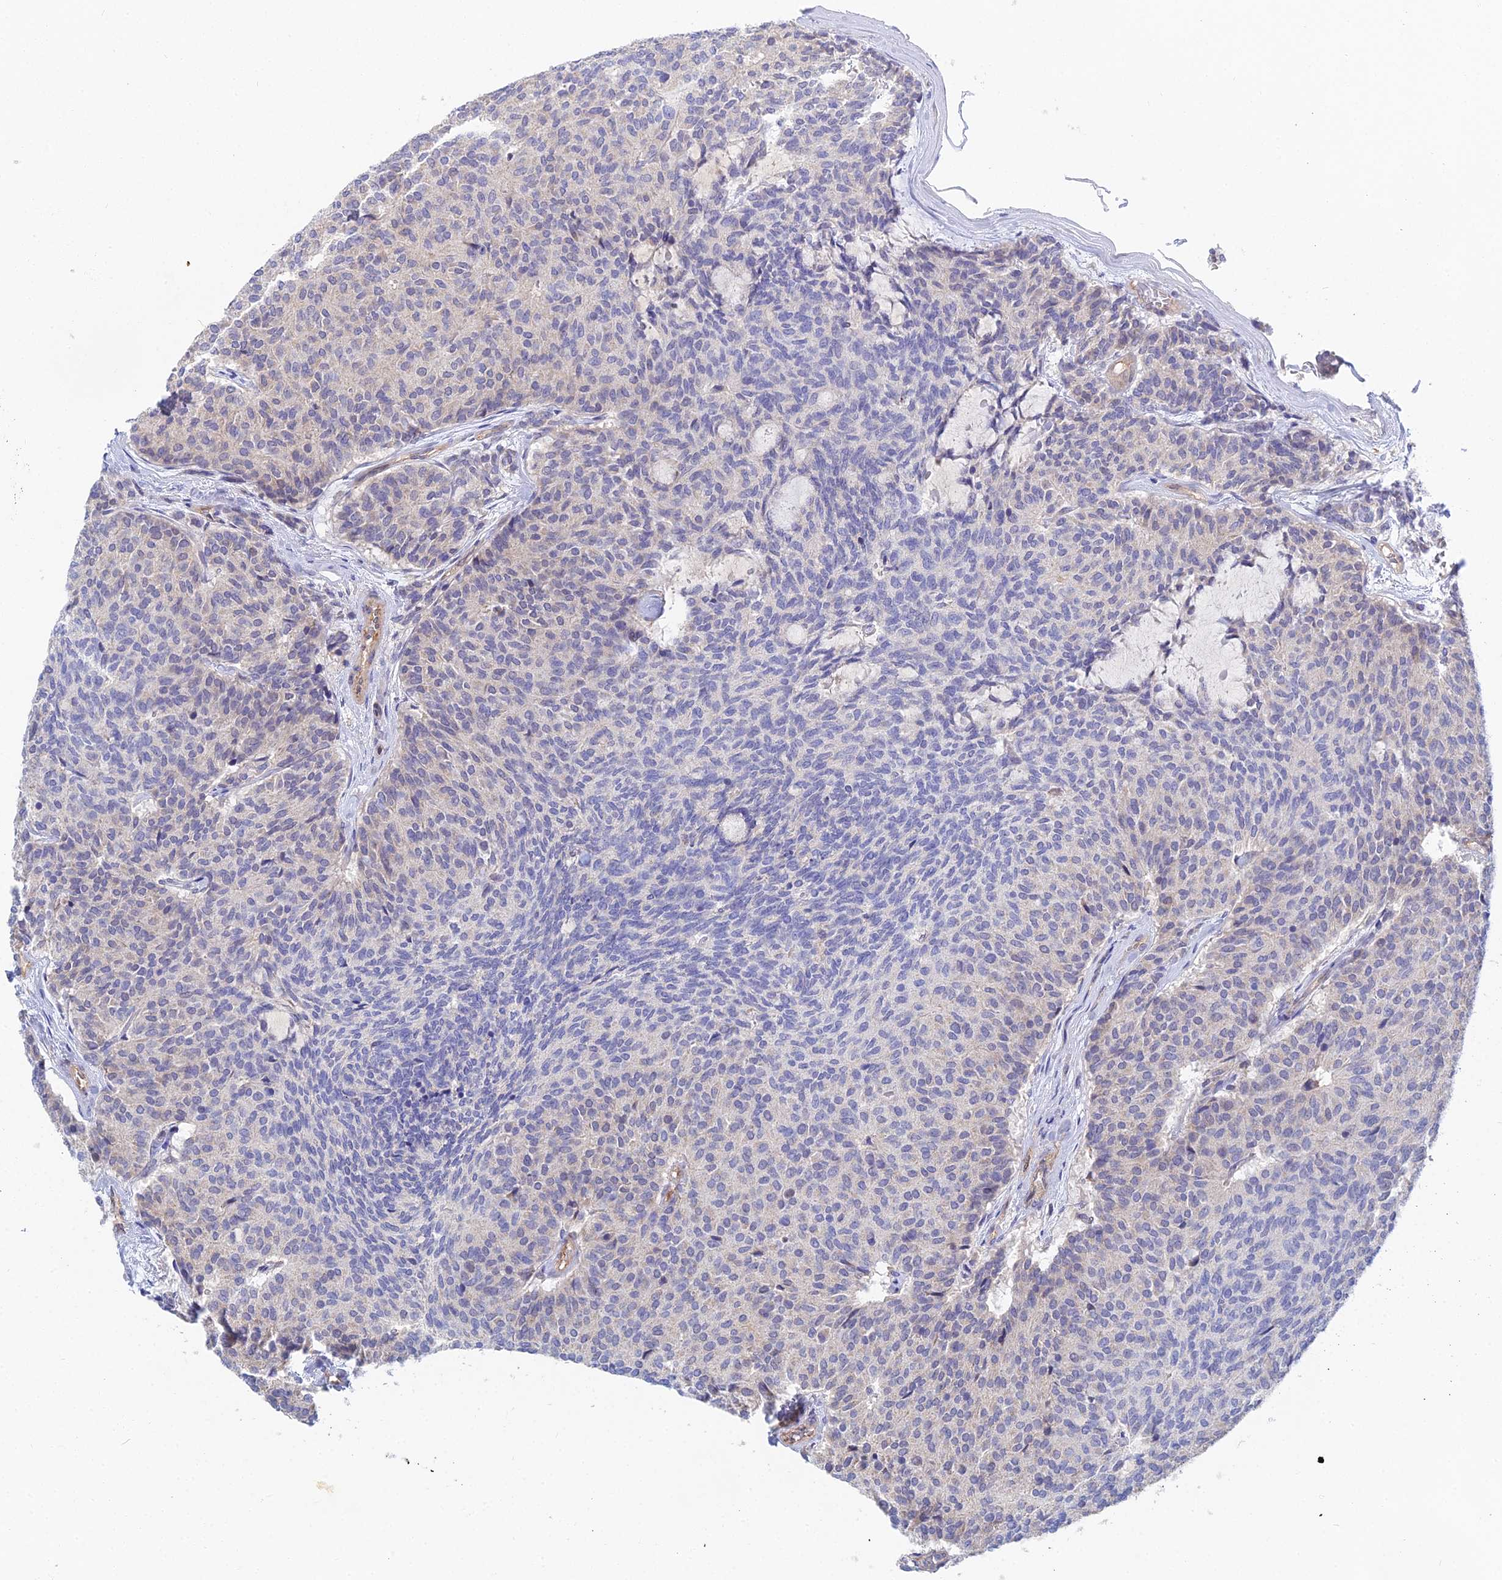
{"staining": {"intensity": "negative", "quantity": "none", "location": "none"}, "tissue": "carcinoid", "cell_type": "Tumor cells", "image_type": "cancer", "snomed": [{"axis": "morphology", "description": "Carcinoid, malignant, NOS"}, {"axis": "topography", "description": "Pancreas"}], "caption": "IHC histopathology image of human carcinoid stained for a protein (brown), which demonstrates no positivity in tumor cells.", "gene": "DNAH14", "patient": {"sex": "female", "age": 54}}